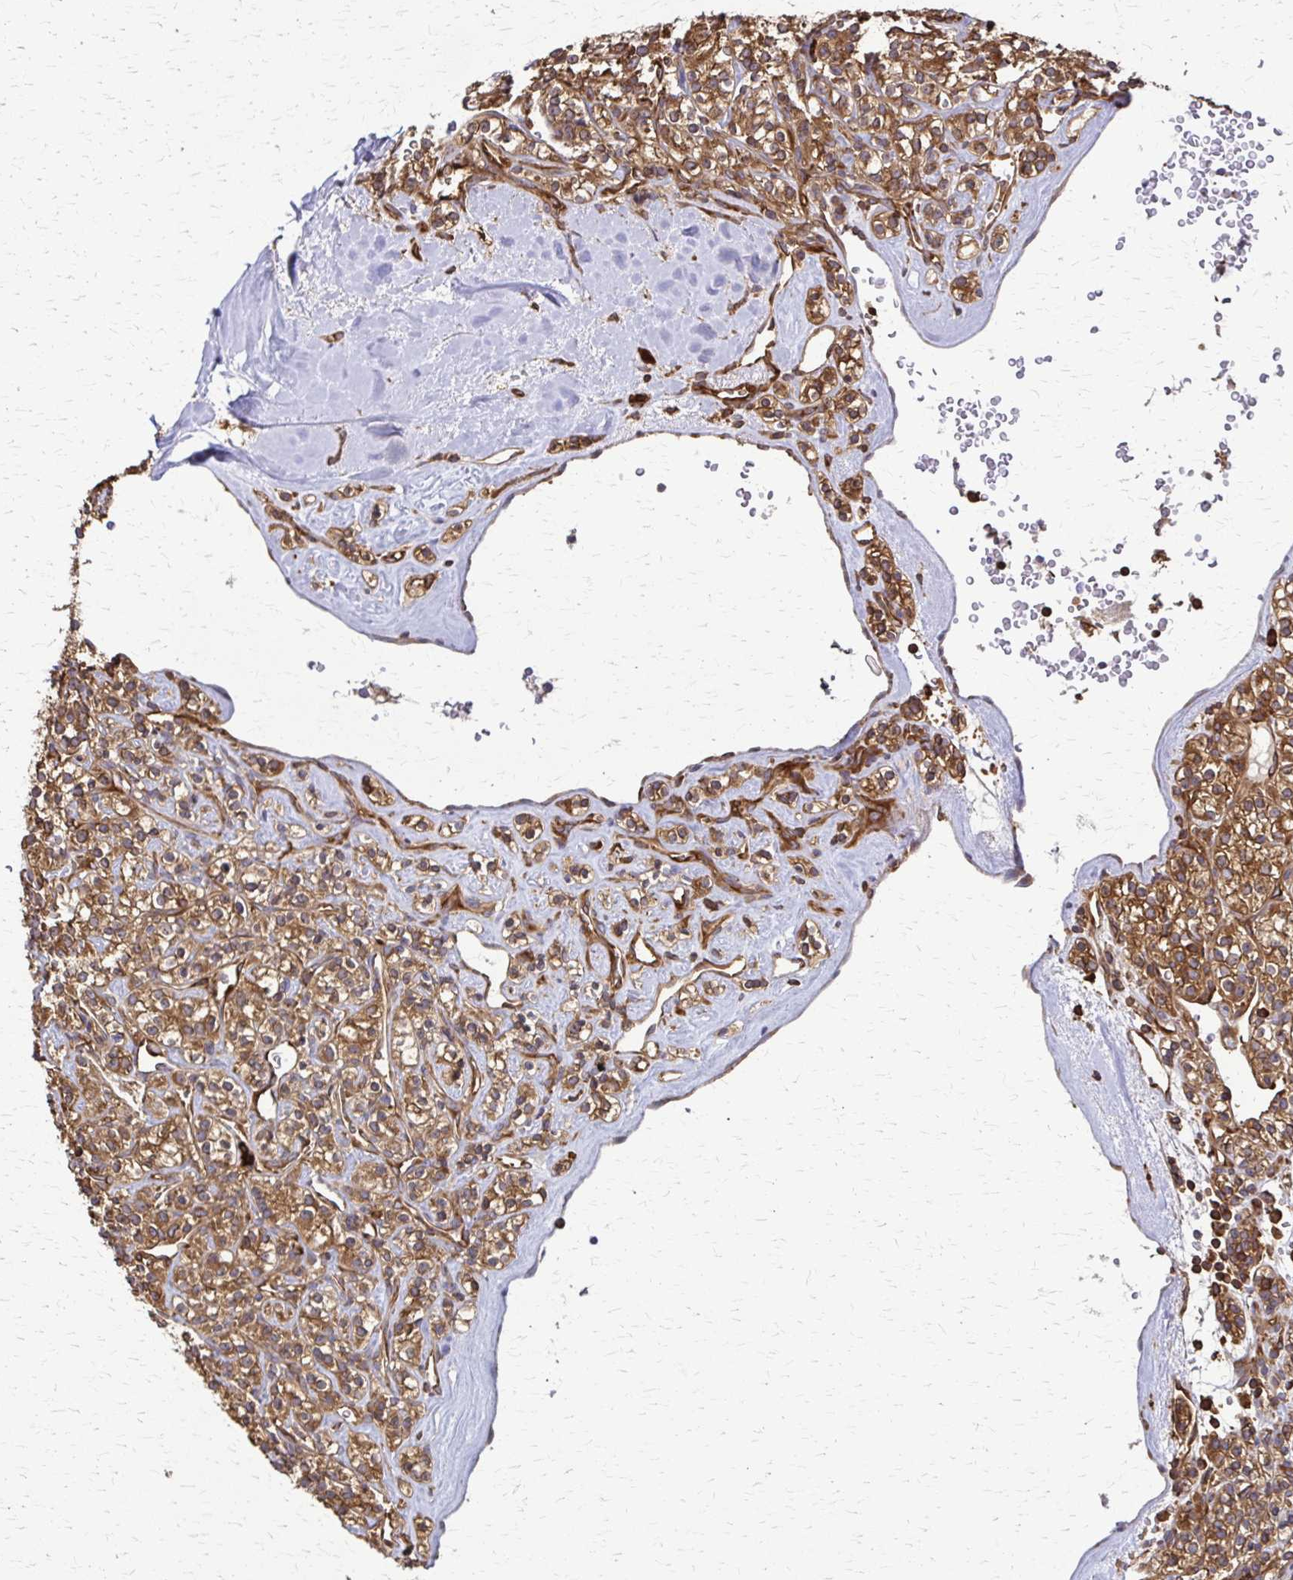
{"staining": {"intensity": "moderate", "quantity": ">75%", "location": "cytoplasmic/membranous"}, "tissue": "renal cancer", "cell_type": "Tumor cells", "image_type": "cancer", "snomed": [{"axis": "morphology", "description": "Adenocarcinoma, NOS"}, {"axis": "topography", "description": "Kidney"}], "caption": "Human renal cancer (adenocarcinoma) stained for a protein (brown) demonstrates moderate cytoplasmic/membranous positive staining in approximately >75% of tumor cells.", "gene": "EEF2", "patient": {"sex": "male", "age": 77}}